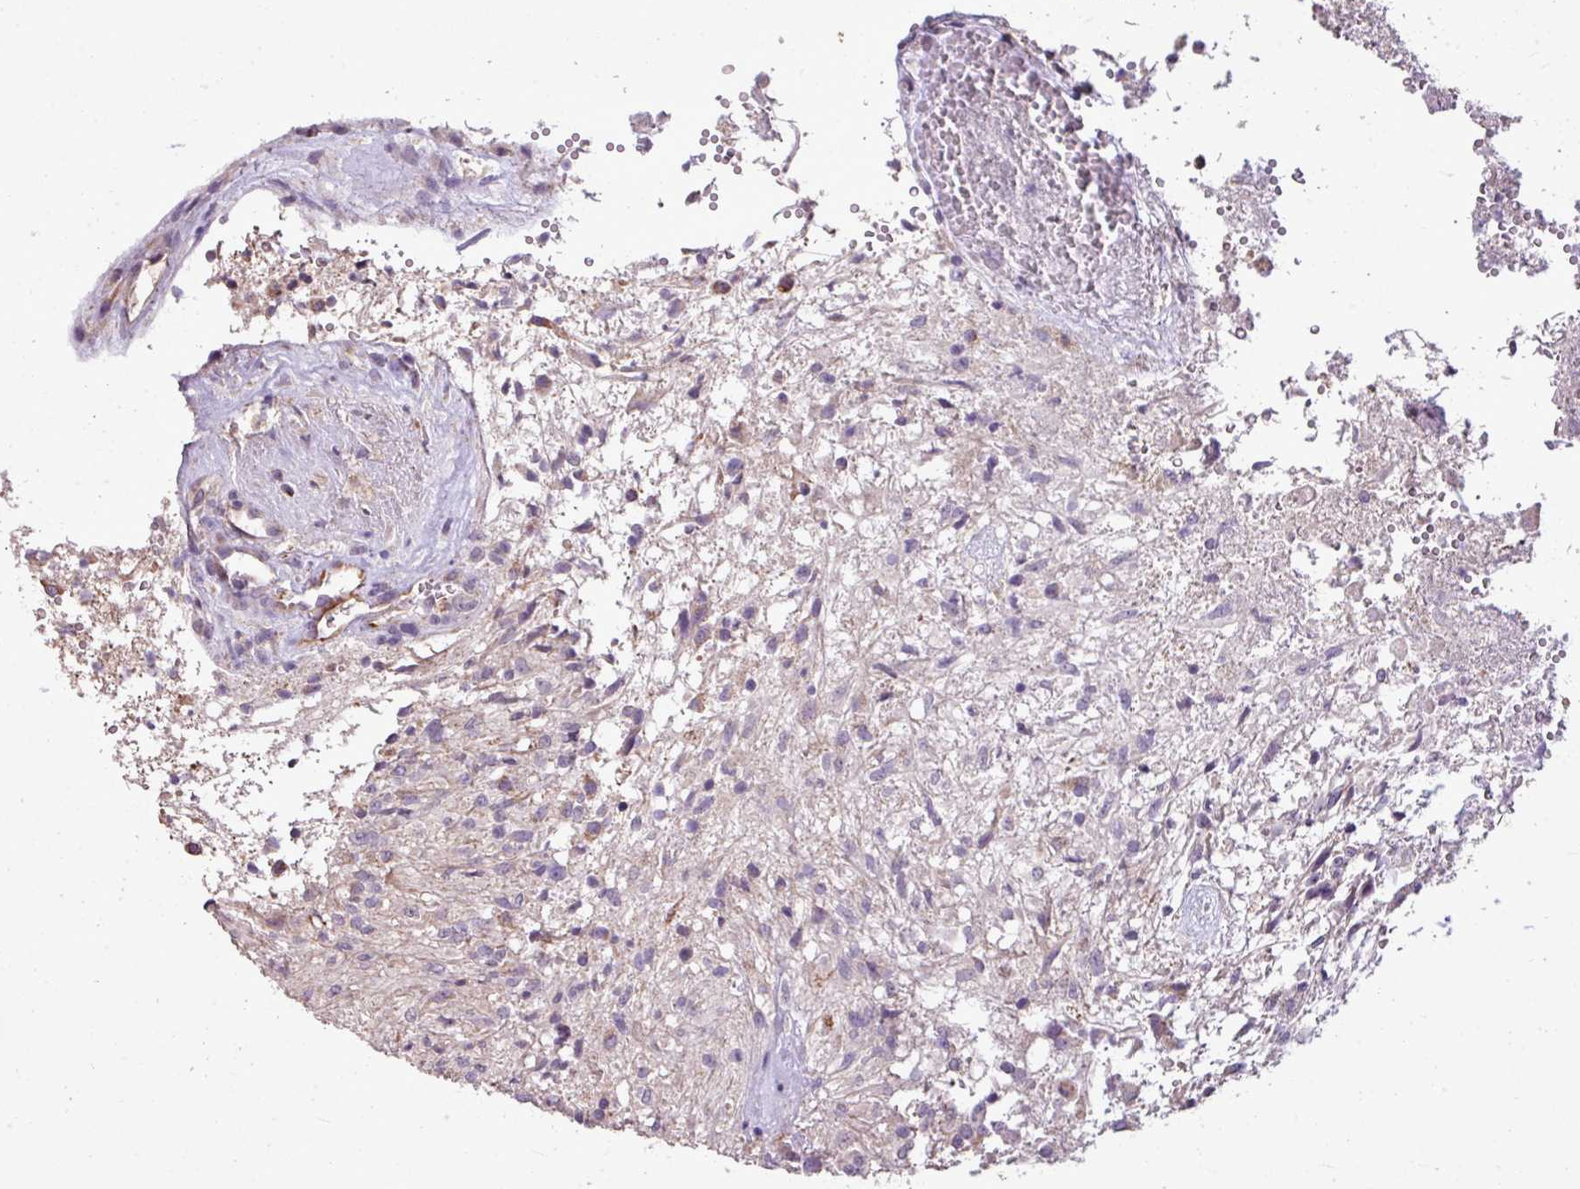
{"staining": {"intensity": "negative", "quantity": "none", "location": "none"}, "tissue": "glioma", "cell_type": "Tumor cells", "image_type": "cancer", "snomed": [{"axis": "morphology", "description": "Glioma, malignant, High grade"}, {"axis": "topography", "description": "Brain"}], "caption": "Micrograph shows no protein positivity in tumor cells of high-grade glioma (malignant) tissue. (DAB IHC, high magnification).", "gene": "ALDH2", "patient": {"sex": "male", "age": 56}}